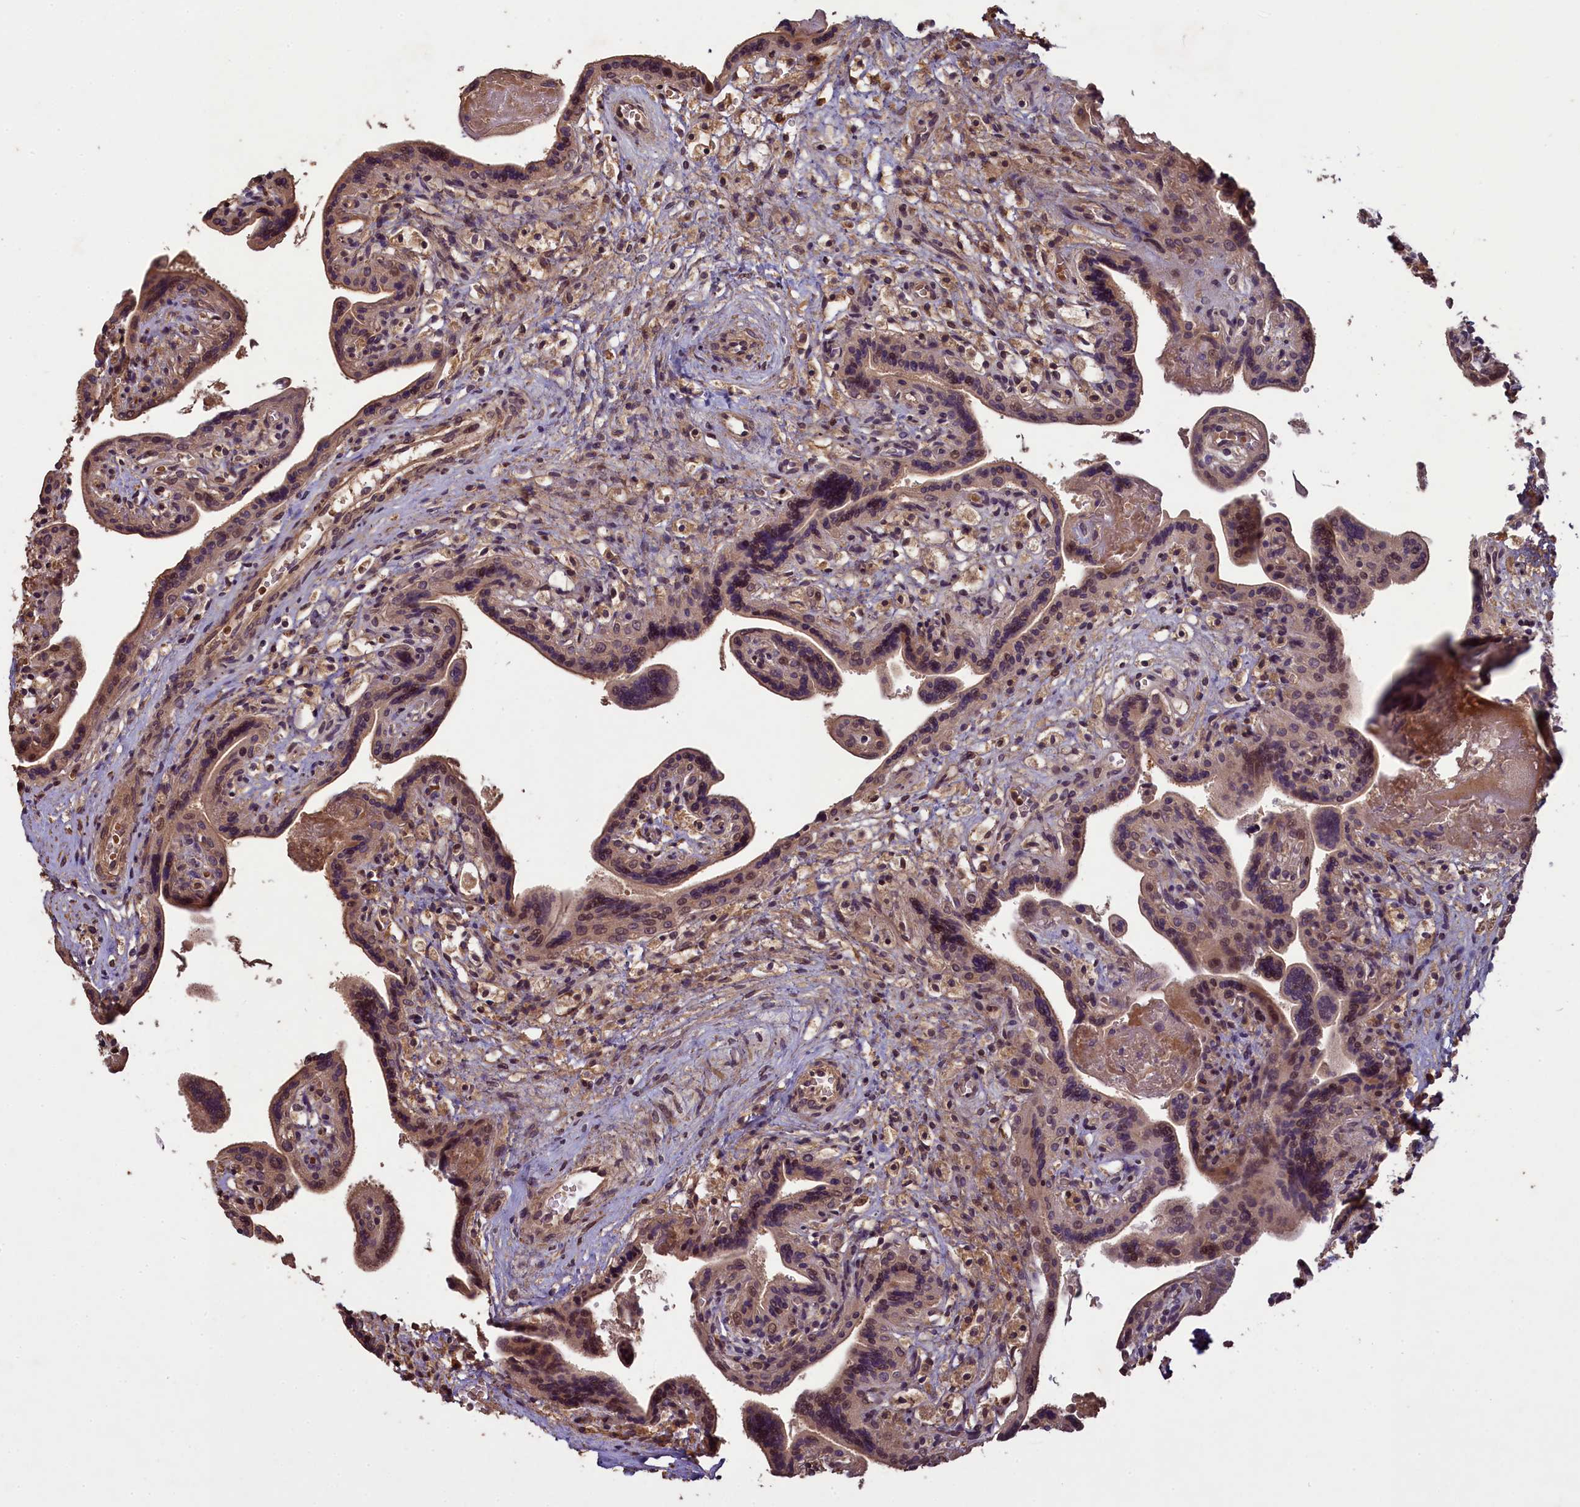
{"staining": {"intensity": "moderate", "quantity": ">75%", "location": "cytoplasmic/membranous"}, "tissue": "placenta", "cell_type": "Trophoblastic cells", "image_type": "normal", "snomed": [{"axis": "morphology", "description": "Normal tissue, NOS"}, {"axis": "topography", "description": "Placenta"}], "caption": "The immunohistochemical stain highlights moderate cytoplasmic/membranous staining in trophoblastic cells of normal placenta. (Stains: DAB in brown, nuclei in blue, Microscopy: brightfield microscopy at high magnification).", "gene": "NUDT6", "patient": {"sex": "female", "age": 37}}